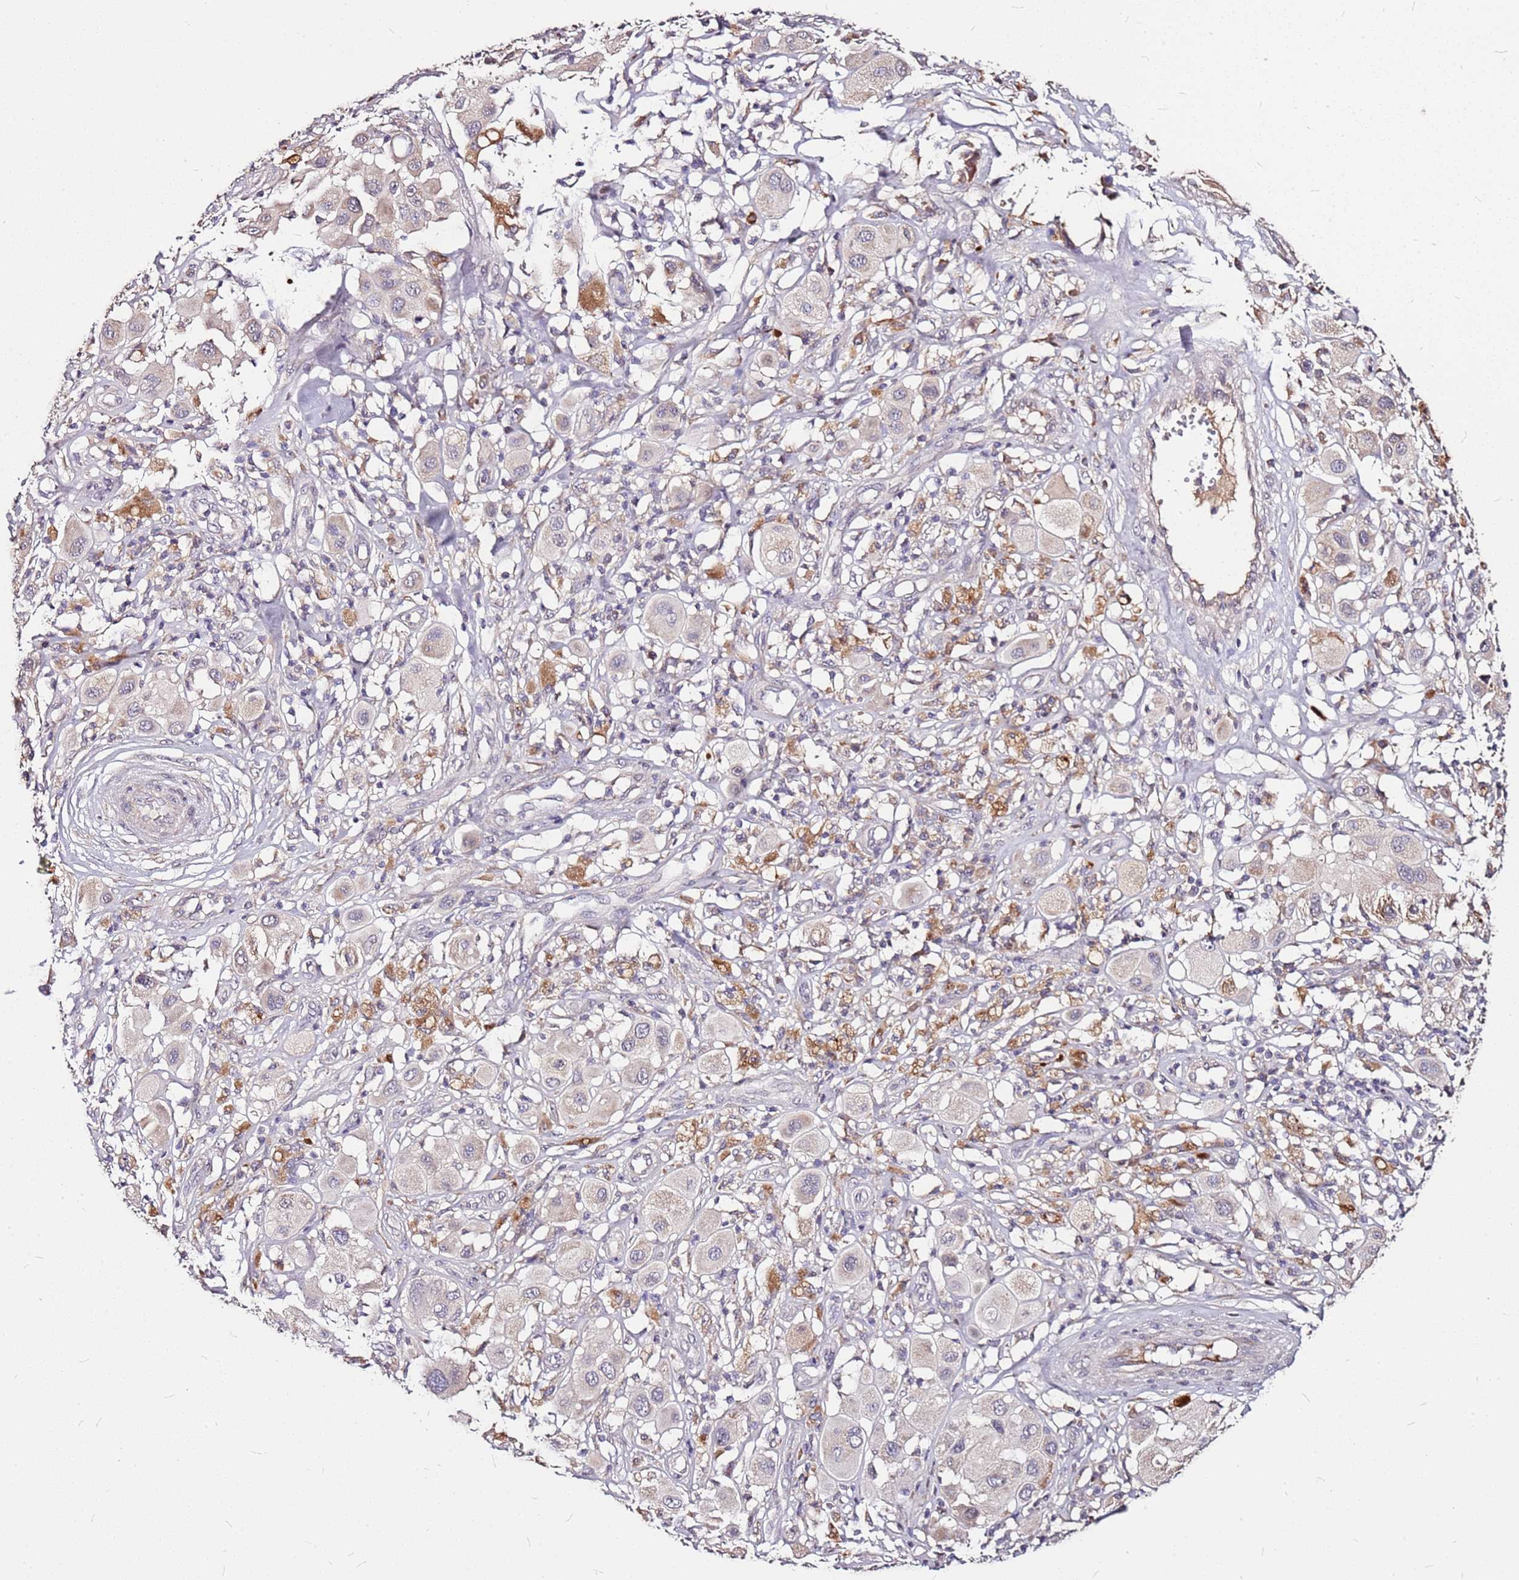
{"staining": {"intensity": "weak", "quantity": "<25%", "location": "nuclear"}, "tissue": "melanoma", "cell_type": "Tumor cells", "image_type": "cancer", "snomed": [{"axis": "morphology", "description": "Malignant melanoma, Metastatic site"}, {"axis": "topography", "description": "Skin"}], "caption": "Protein analysis of melanoma shows no significant positivity in tumor cells.", "gene": "DCDC2C", "patient": {"sex": "male", "age": 41}}